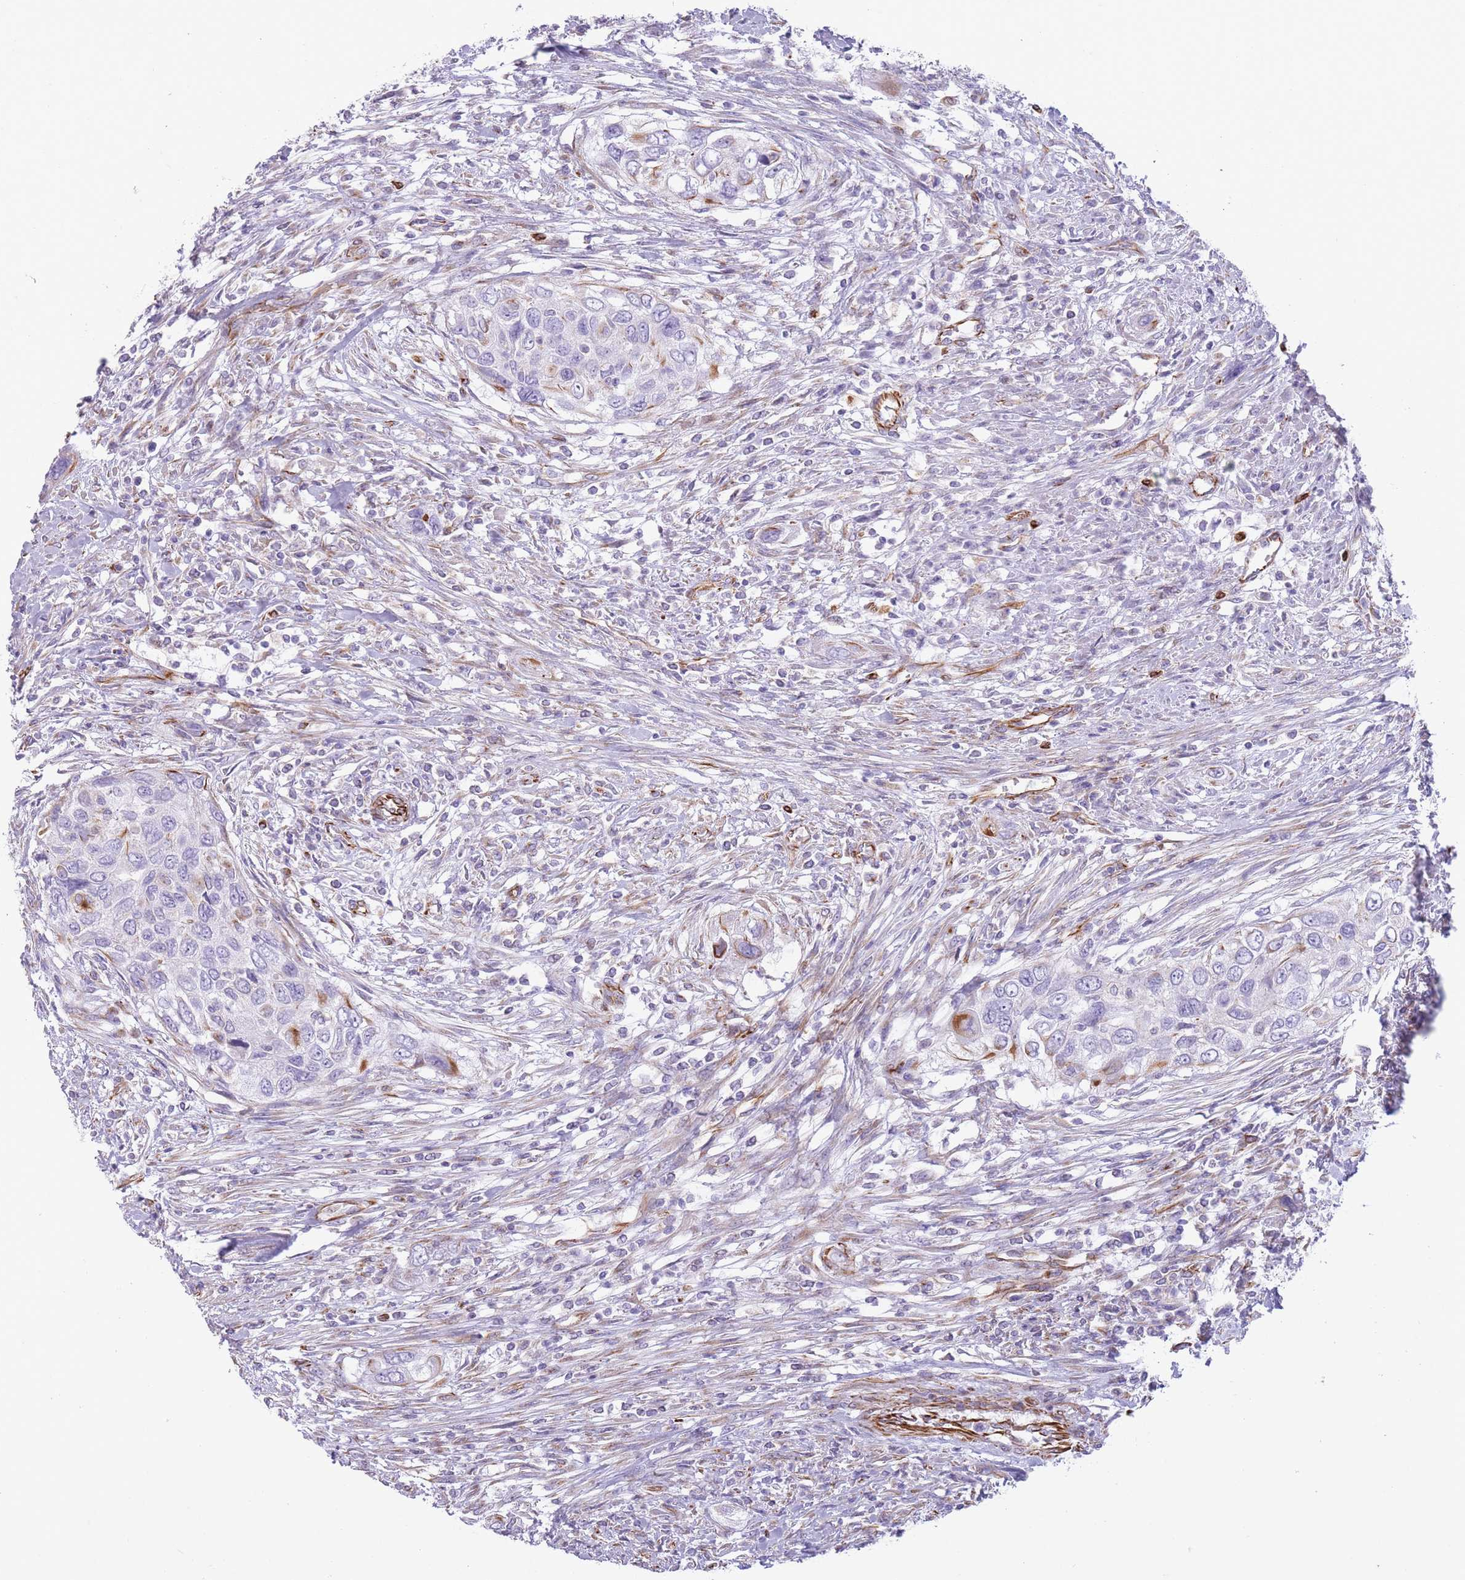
{"staining": {"intensity": "weak", "quantity": "<25%", "location": "cytoplasmic/membranous"}, "tissue": "urothelial cancer", "cell_type": "Tumor cells", "image_type": "cancer", "snomed": [{"axis": "morphology", "description": "Urothelial carcinoma, High grade"}, {"axis": "topography", "description": "Urinary bladder"}], "caption": "Tumor cells show no significant protein positivity in high-grade urothelial carcinoma. Nuclei are stained in blue.", "gene": "PTCD1", "patient": {"sex": "female", "age": 60}}